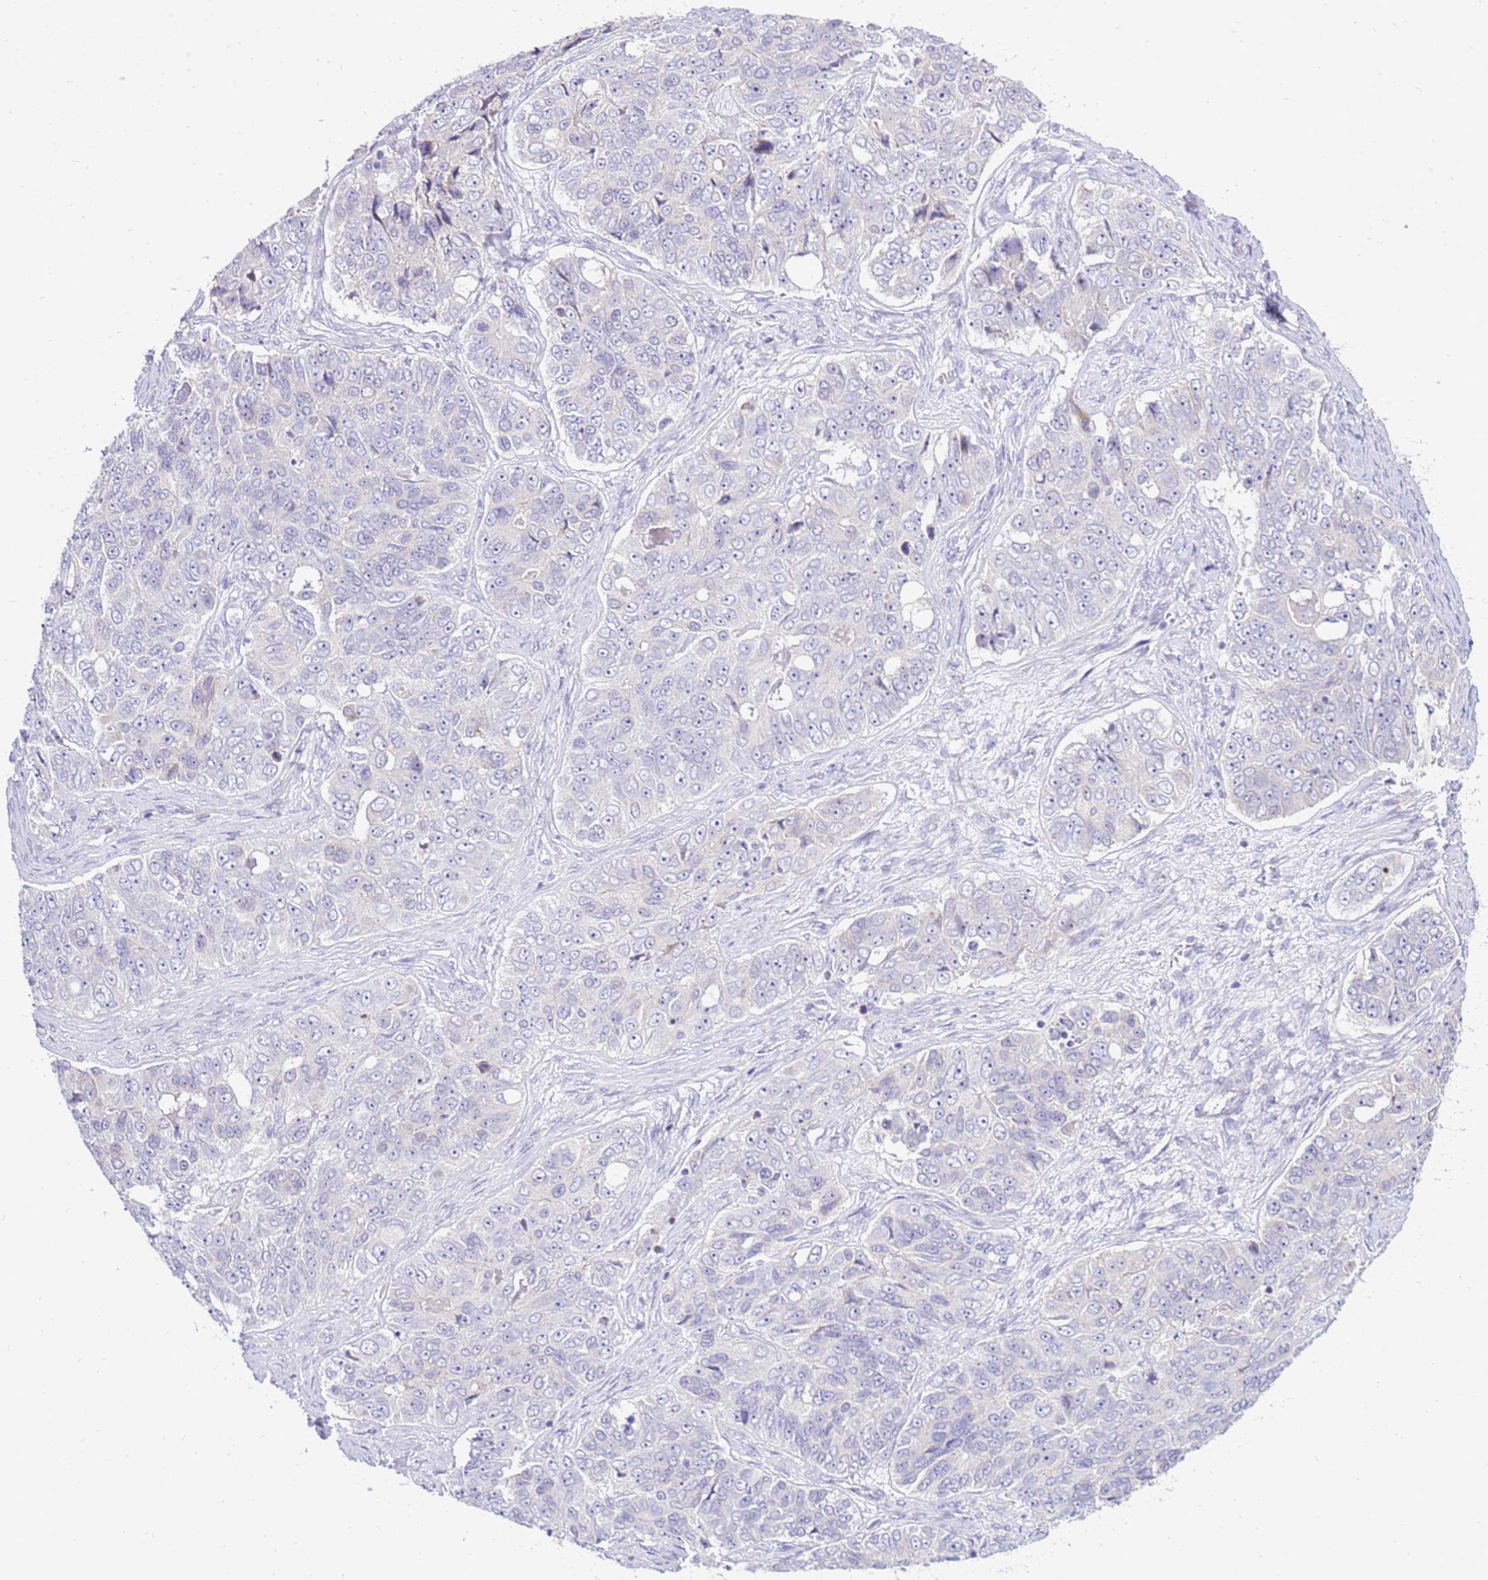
{"staining": {"intensity": "negative", "quantity": "none", "location": "none"}, "tissue": "ovarian cancer", "cell_type": "Tumor cells", "image_type": "cancer", "snomed": [{"axis": "morphology", "description": "Carcinoma, endometroid"}, {"axis": "topography", "description": "Ovary"}], "caption": "An image of human ovarian cancer is negative for staining in tumor cells.", "gene": "IGF1R", "patient": {"sex": "female", "age": 51}}